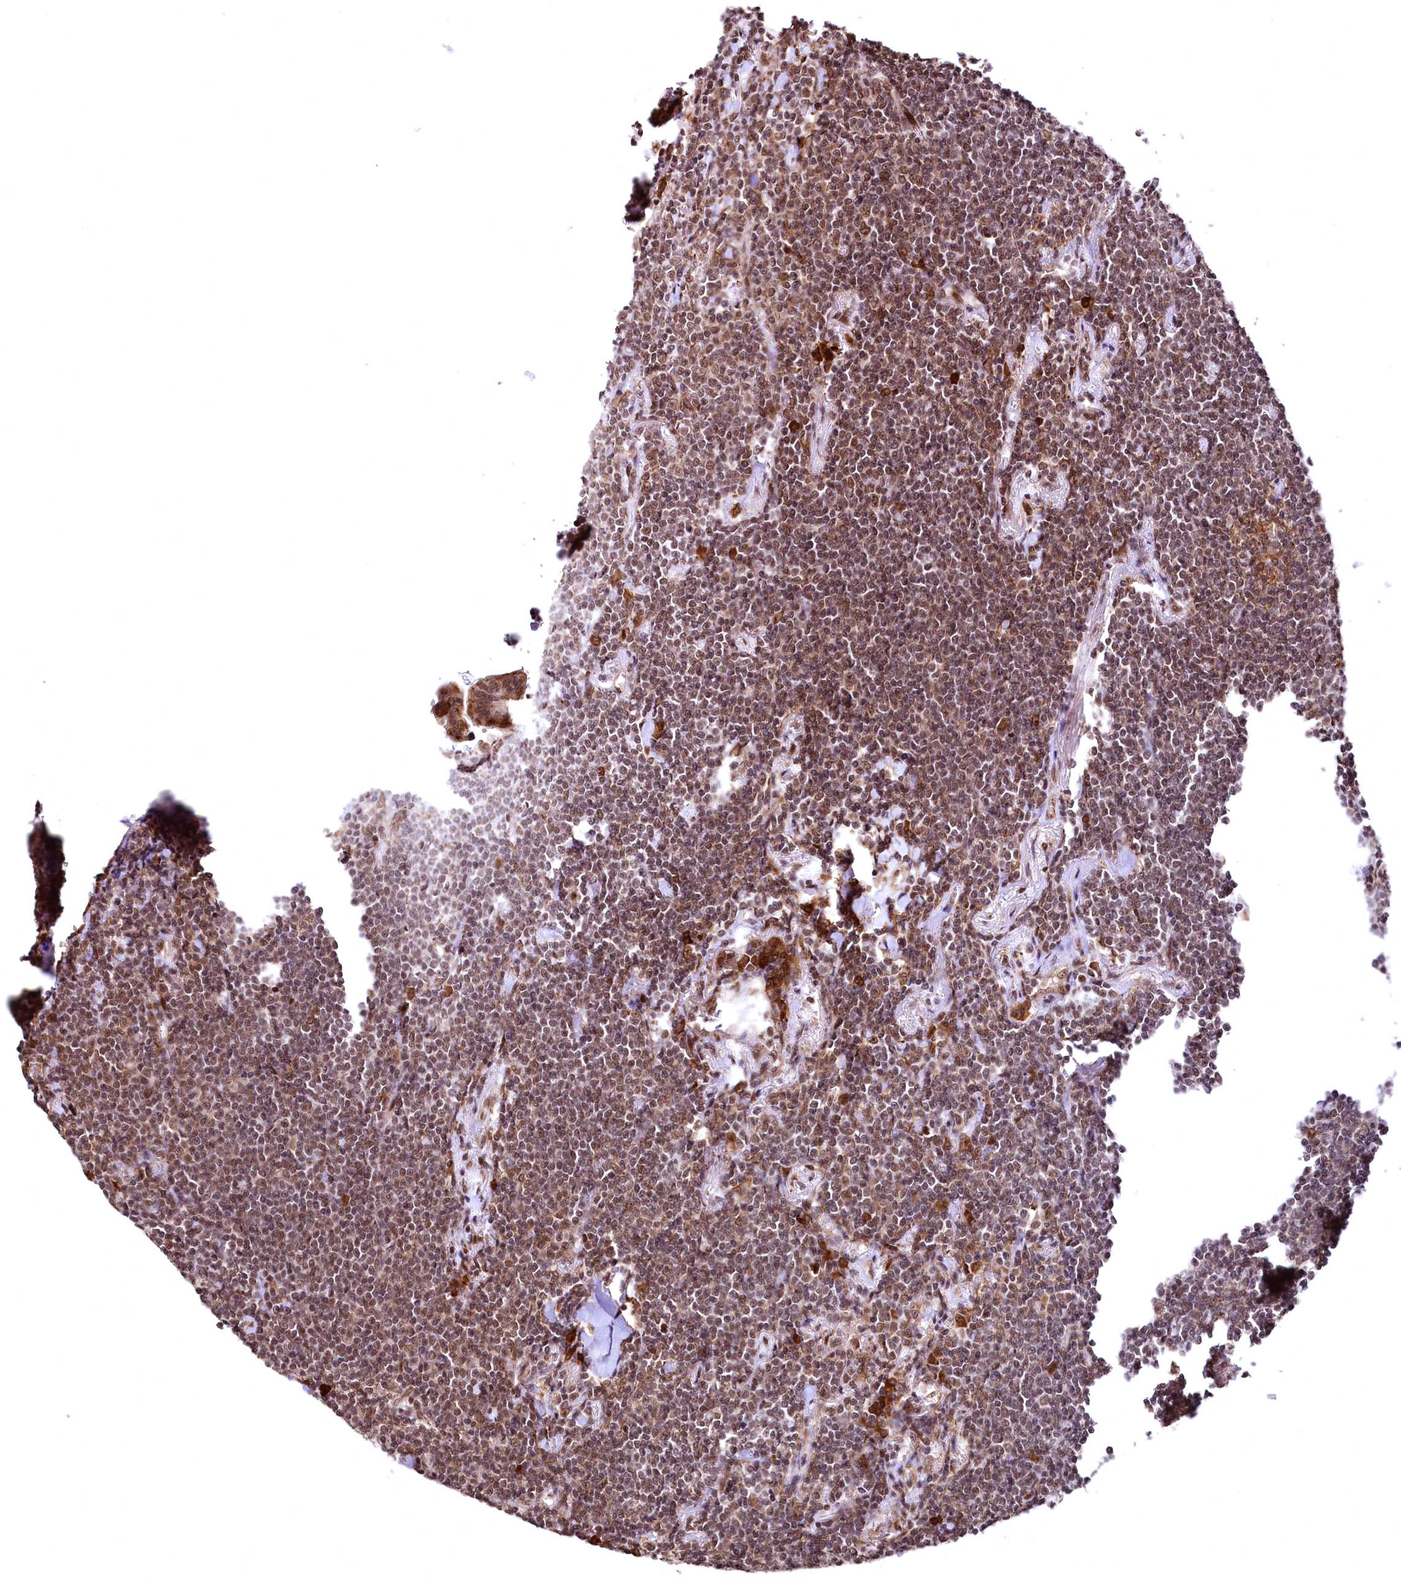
{"staining": {"intensity": "moderate", "quantity": ">75%", "location": "cytoplasmic/membranous,nuclear"}, "tissue": "lymphoma", "cell_type": "Tumor cells", "image_type": "cancer", "snomed": [{"axis": "morphology", "description": "Malignant lymphoma, non-Hodgkin's type, Low grade"}, {"axis": "topography", "description": "Lung"}], "caption": "Human malignant lymphoma, non-Hodgkin's type (low-grade) stained for a protein (brown) reveals moderate cytoplasmic/membranous and nuclear positive positivity in about >75% of tumor cells.", "gene": "PDS5B", "patient": {"sex": "female", "age": 71}}